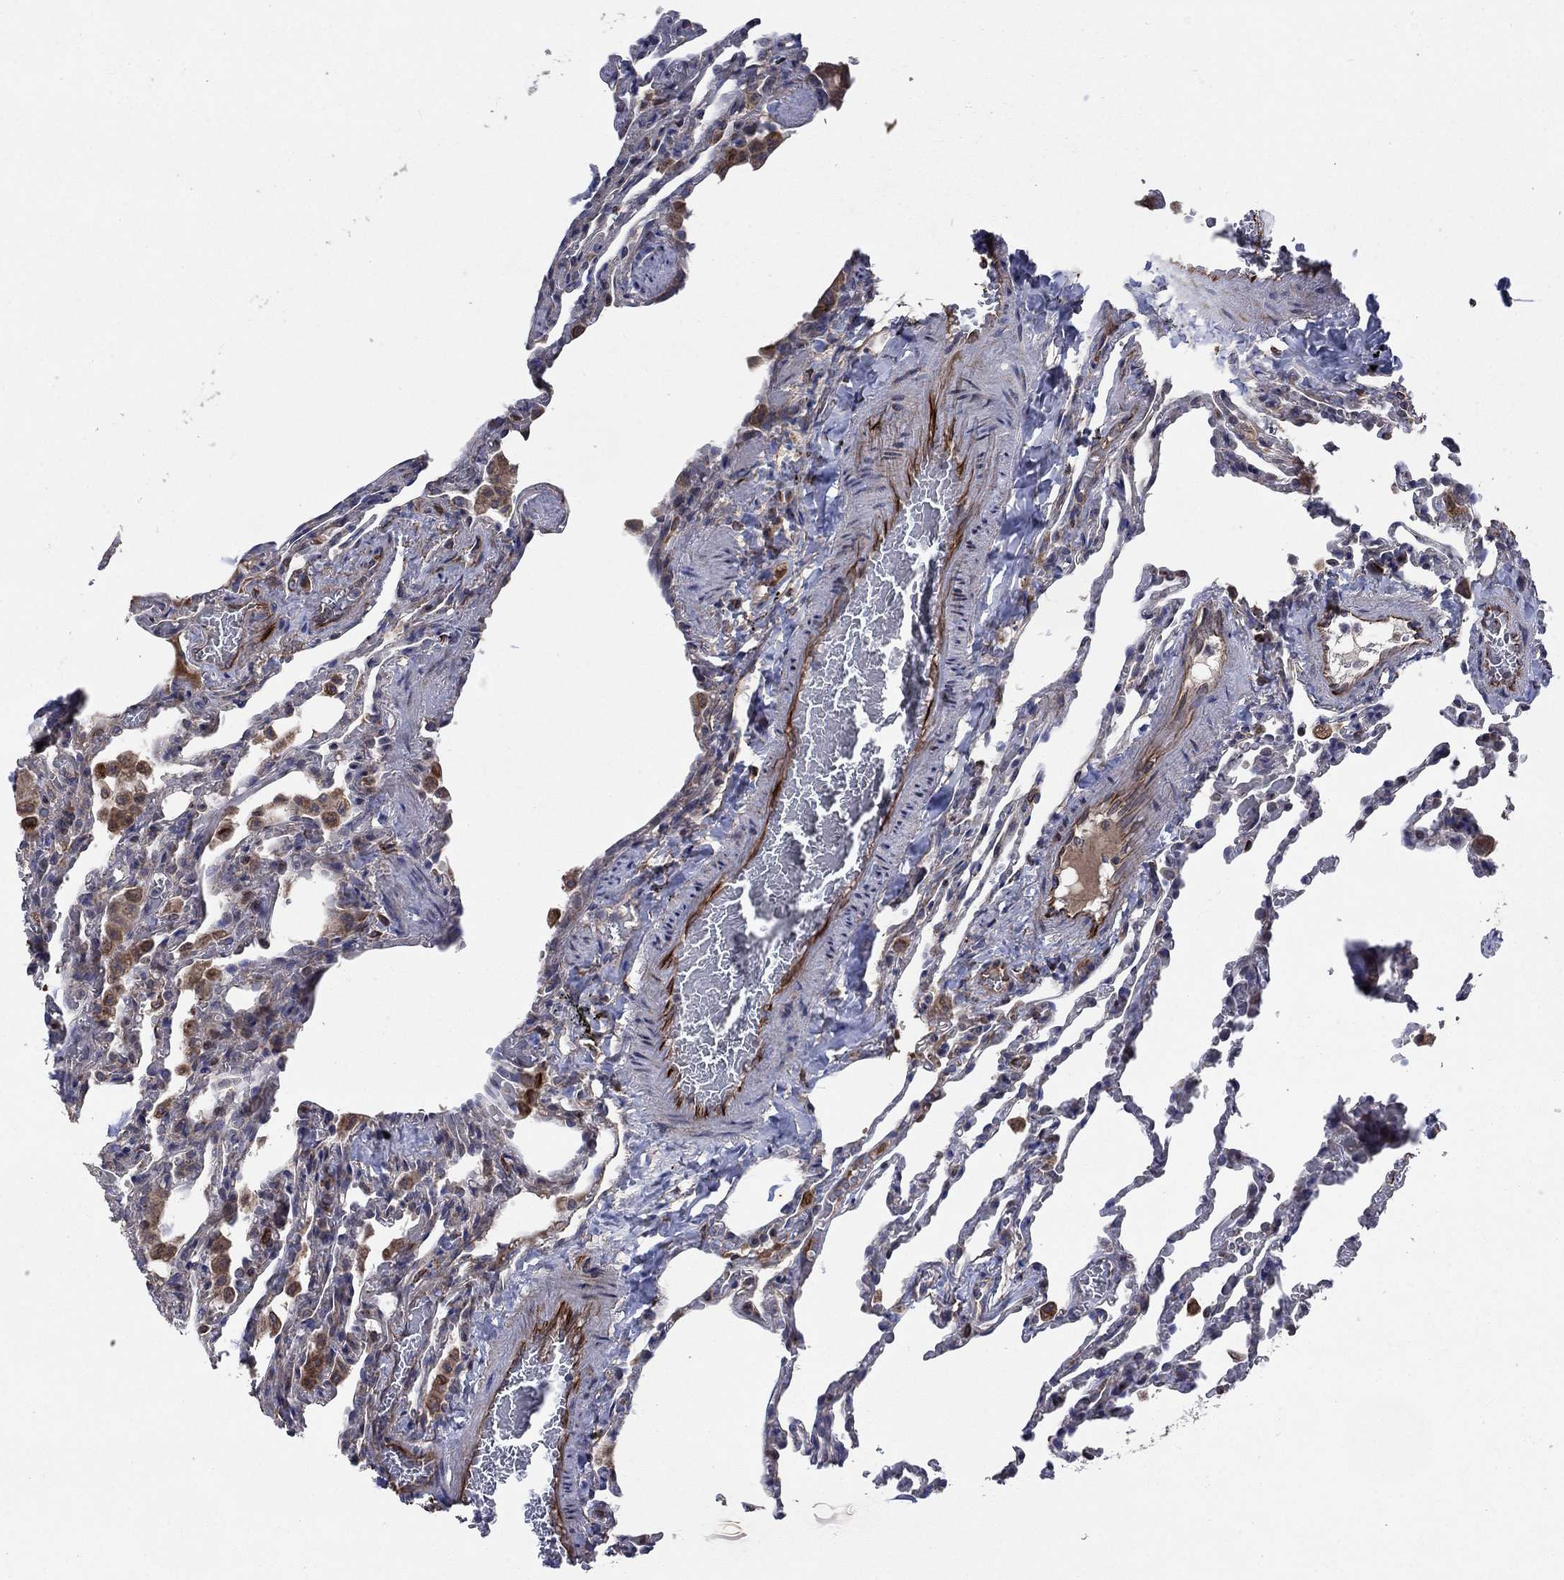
{"staining": {"intensity": "negative", "quantity": "none", "location": "none"}, "tissue": "lung", "cell_type": "Alveolar cells", "image_type": "normal", "snomed": [{"axis": "morphology", "description": "Normal tissue, NOS"}, {"axis": "topography", "description": "Lung"}], "caption": "The image shows no significant positivity in alveolar cells of lung. (Brightfield microscopy of DAB immunohistochemistry (IHC) at high magnification).", "gene": "NDUFC1", "patient": {"sex": "female", "age": 43}}